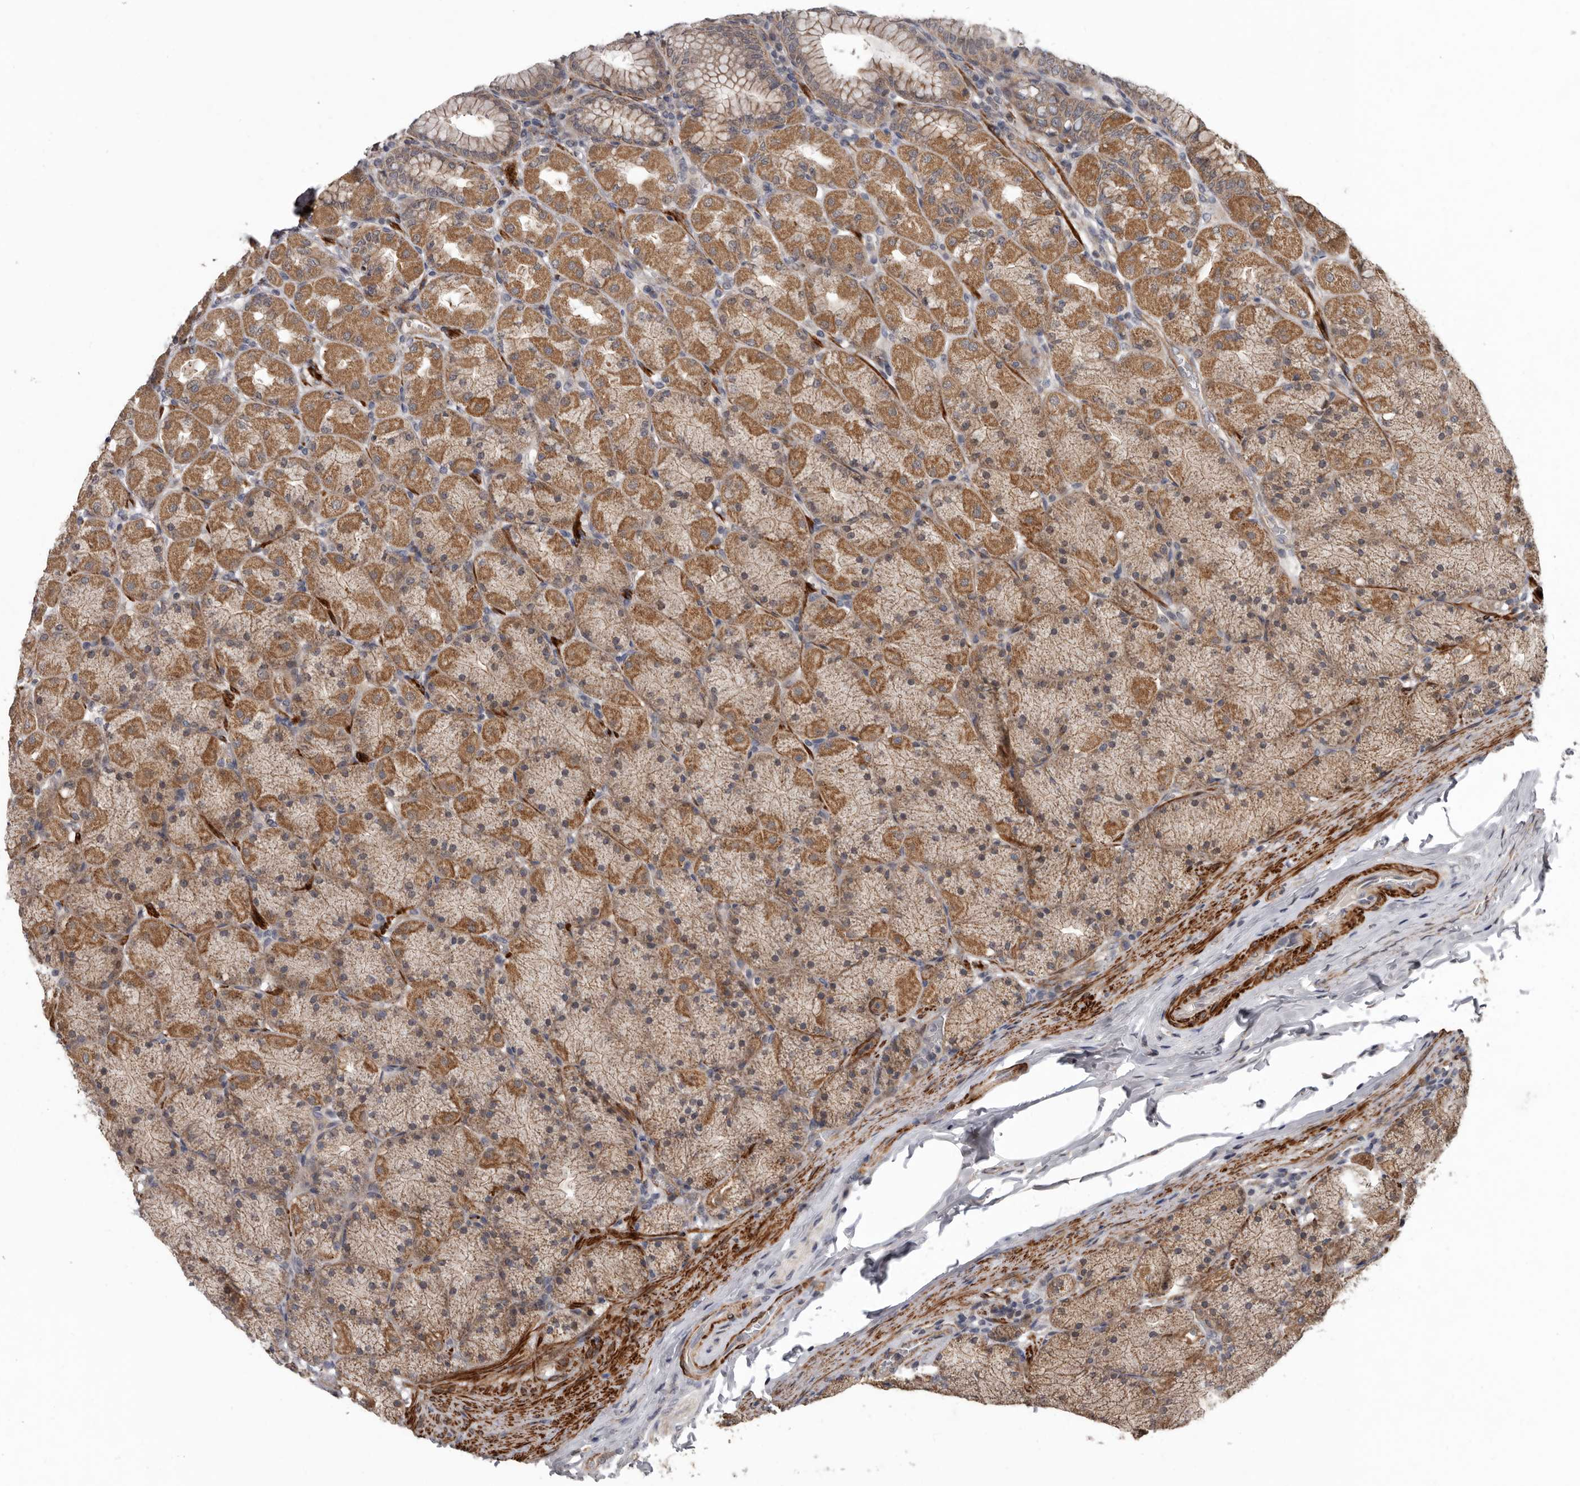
{"staining": {"intensity": "moderate", "quantity": ">75%", "location": "cytoplasmic/membranous"}, "tissue": "stomach", "cell_type": "Glandular cells", "image_type": "normal", "snomed": [{"axis": "morphology", "description": "Normal tissue, NOS"}, {"axis": "topography", "description": "Stomach, upper"}], "caption": "Glandular cells demonstrate moderate cytoplasmic/membranous expression in about >75% of cells in benign stomach. (Brightfield microscopy of DAB IHC at high magnification).", "gene": "FGFR4", "patient": {"sex": "female", "age": 56}}